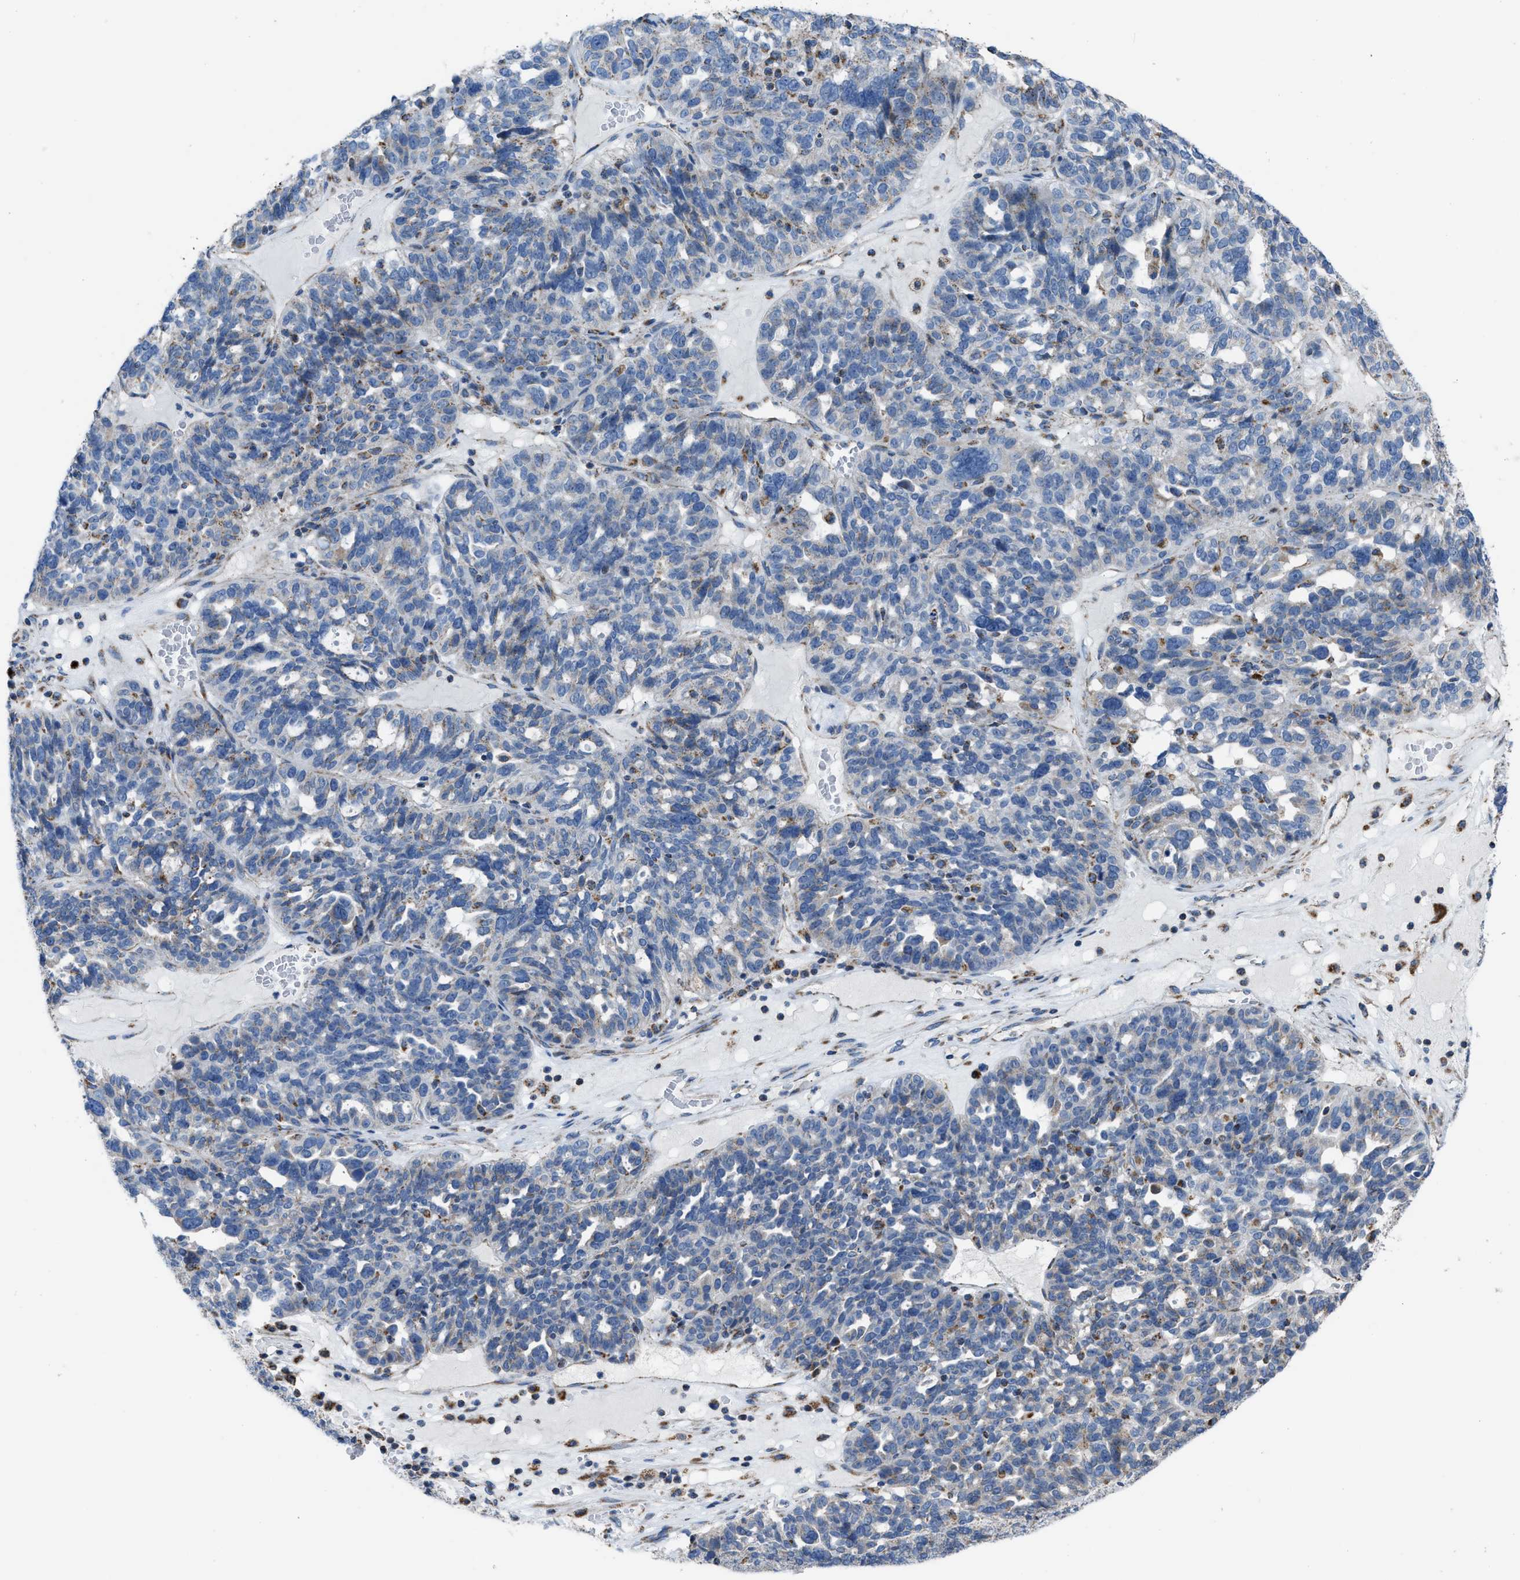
{"staining": {"intensity": "negative", "quantity": "none", "location": "none"}, "tissue": "ovarian cancer", "cell_type": "Tumor cells", "image_type": "cancer", "snomed": [{"axis": "morphology", "description": "Cystadenocarcinoma, serous, NOS"}, {"axis": "topography", "description": "Ovary"}], "caption": "A histopathology image of human ovarian cancer is negative for staining in tumor cells.", "gene": "ETFB", "patient": {"sex": "female", "age": 59}}